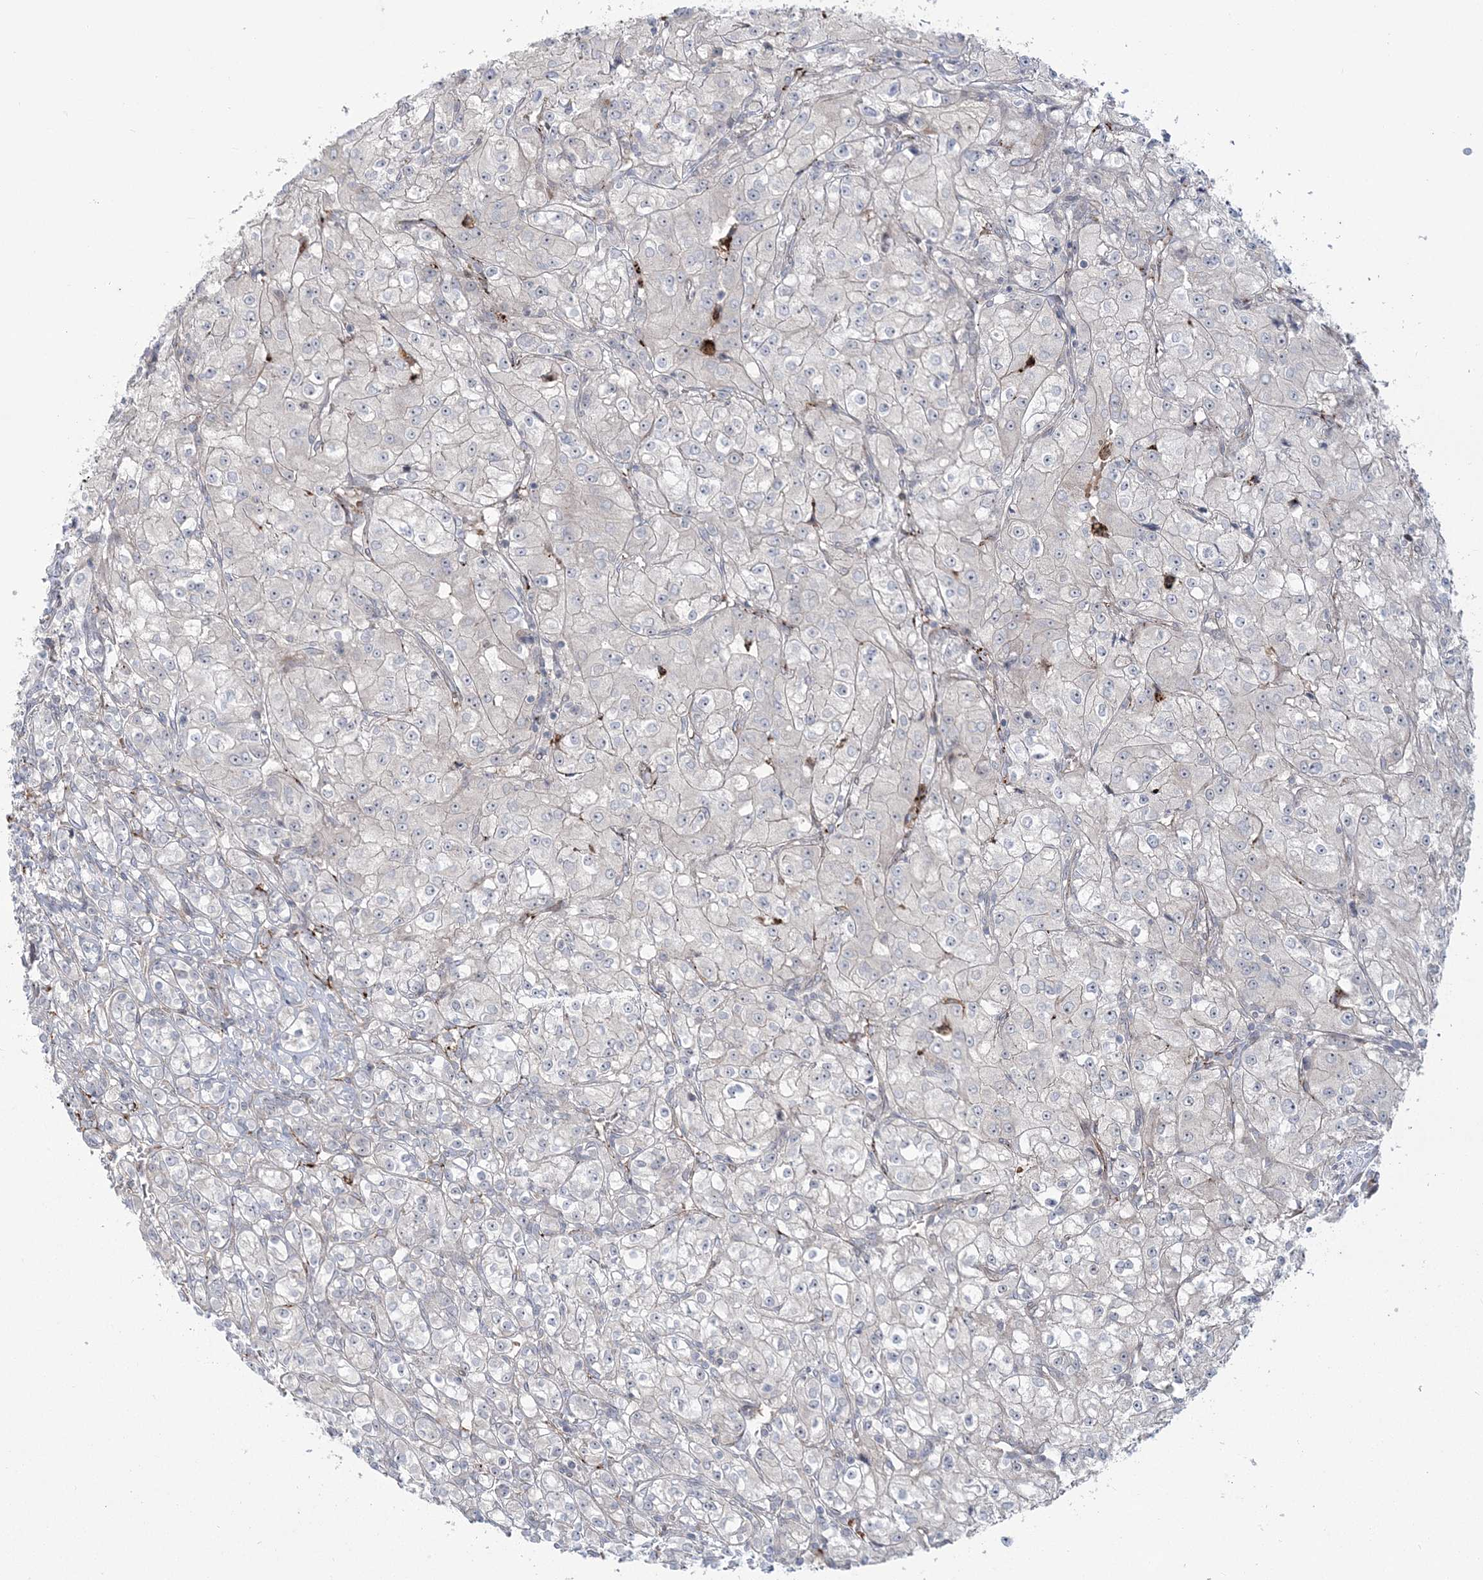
{"staining": {"intensity": "negative", "quantity": "none", "location": "none"}, "tissue": "renal cancer", "cell_type": "Tumor cells", "image_type": "cancer", "snomed": [{"axis": "morphology", "description": "Adenocarcinoma, NOS"}, {"axis": "topography", "description": "Kidney"}], "caption": "Tumor cells show no significant positivity in renal cancer (adenocarcinoma).", "gene": "NUDT9", "patient": {"sex": "male", "age": 77}}